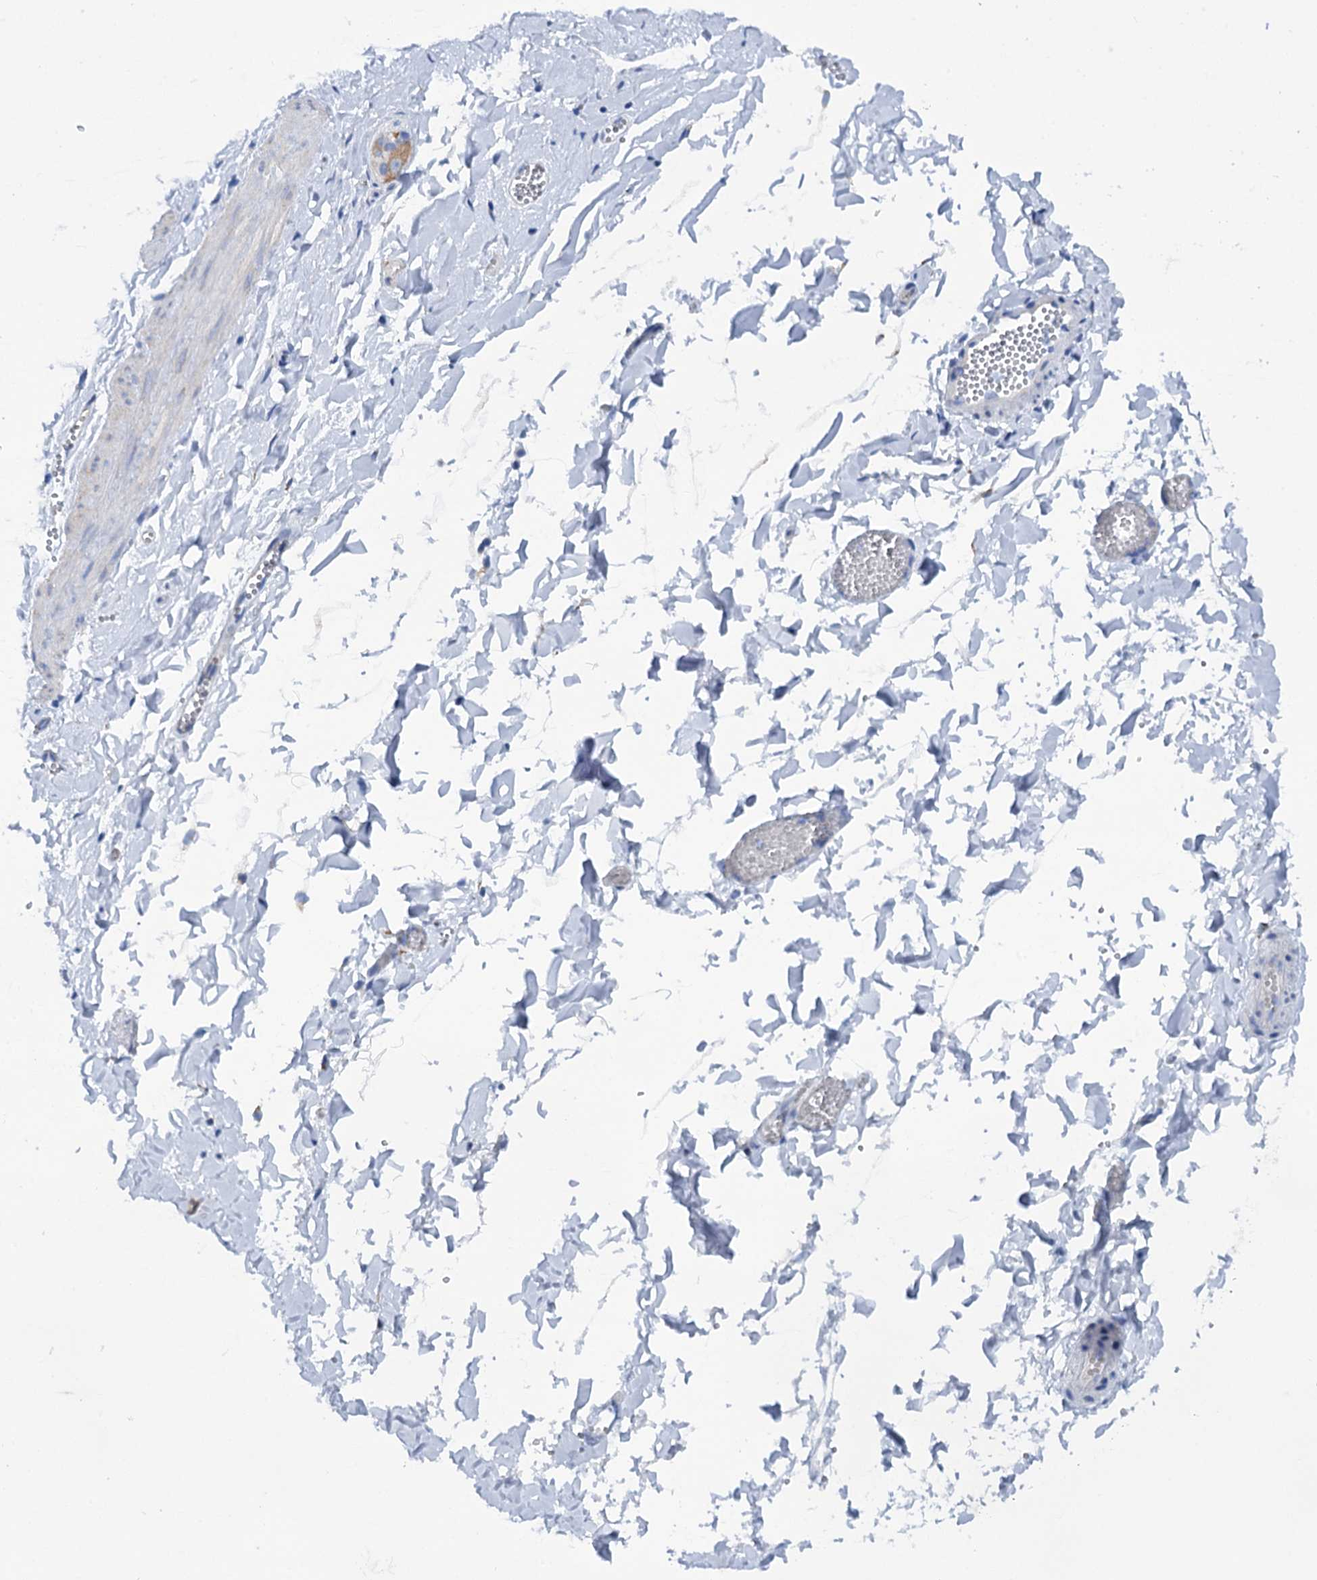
{"staining": {"intensity": "negative", "quantity": "none", "location": "none"}, "tissue": "adipose tissue", "cell_type": "Adipocytes", "image_type": "normal", "snomed": [{"axis": "morphology", "description": "Normal tissue, NOS"}, {"axis": "topography", "description": "Gallbladder"}, {"axis": "topography", "description": "Peripheral nerve tissue"}], "caption": "Immunohistochemistry of unremarkable adipose tissue shows no expression in adipocytes. (DAB (3,3'-diaminobenzidine) IHC visualized using brightfield microscopy, high magnification).", "gene": "SHE", "patient": {"sex": "male", "age": 38}}